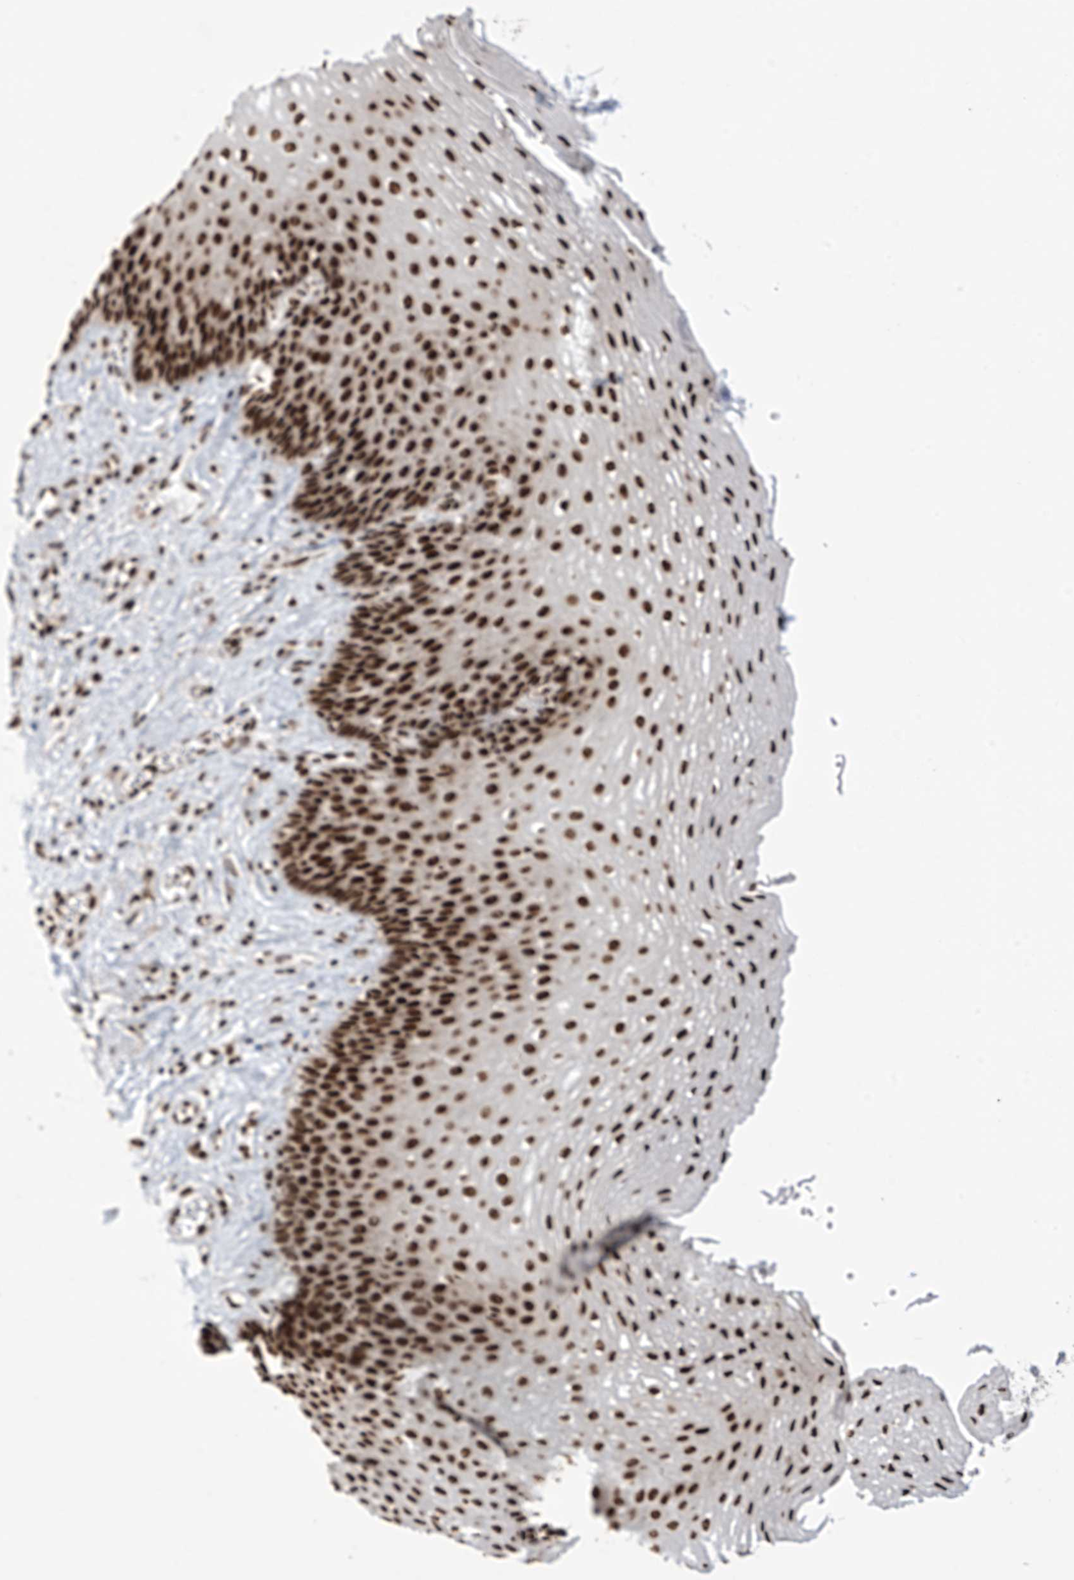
{"staining": {"intensity": "strong", "quantity": ">75%", "location": "nuclear"}, "tissue": "esophagus", "cell_type": "Squamous epithelial cells", "image_type": "normal", "snomed": [{"axis": "morphology", "description": "Normal tissue, NOS"}, {"axis": "topography", "description": "Esophagus"}], "caption": "Immunohistochemical staining of normal esophagus displays strong nuclear protein positivity in approximately >75% of squamous epithelial cells.", "gene": "APLF", "patient": {"sex": "female", "age": 66}}